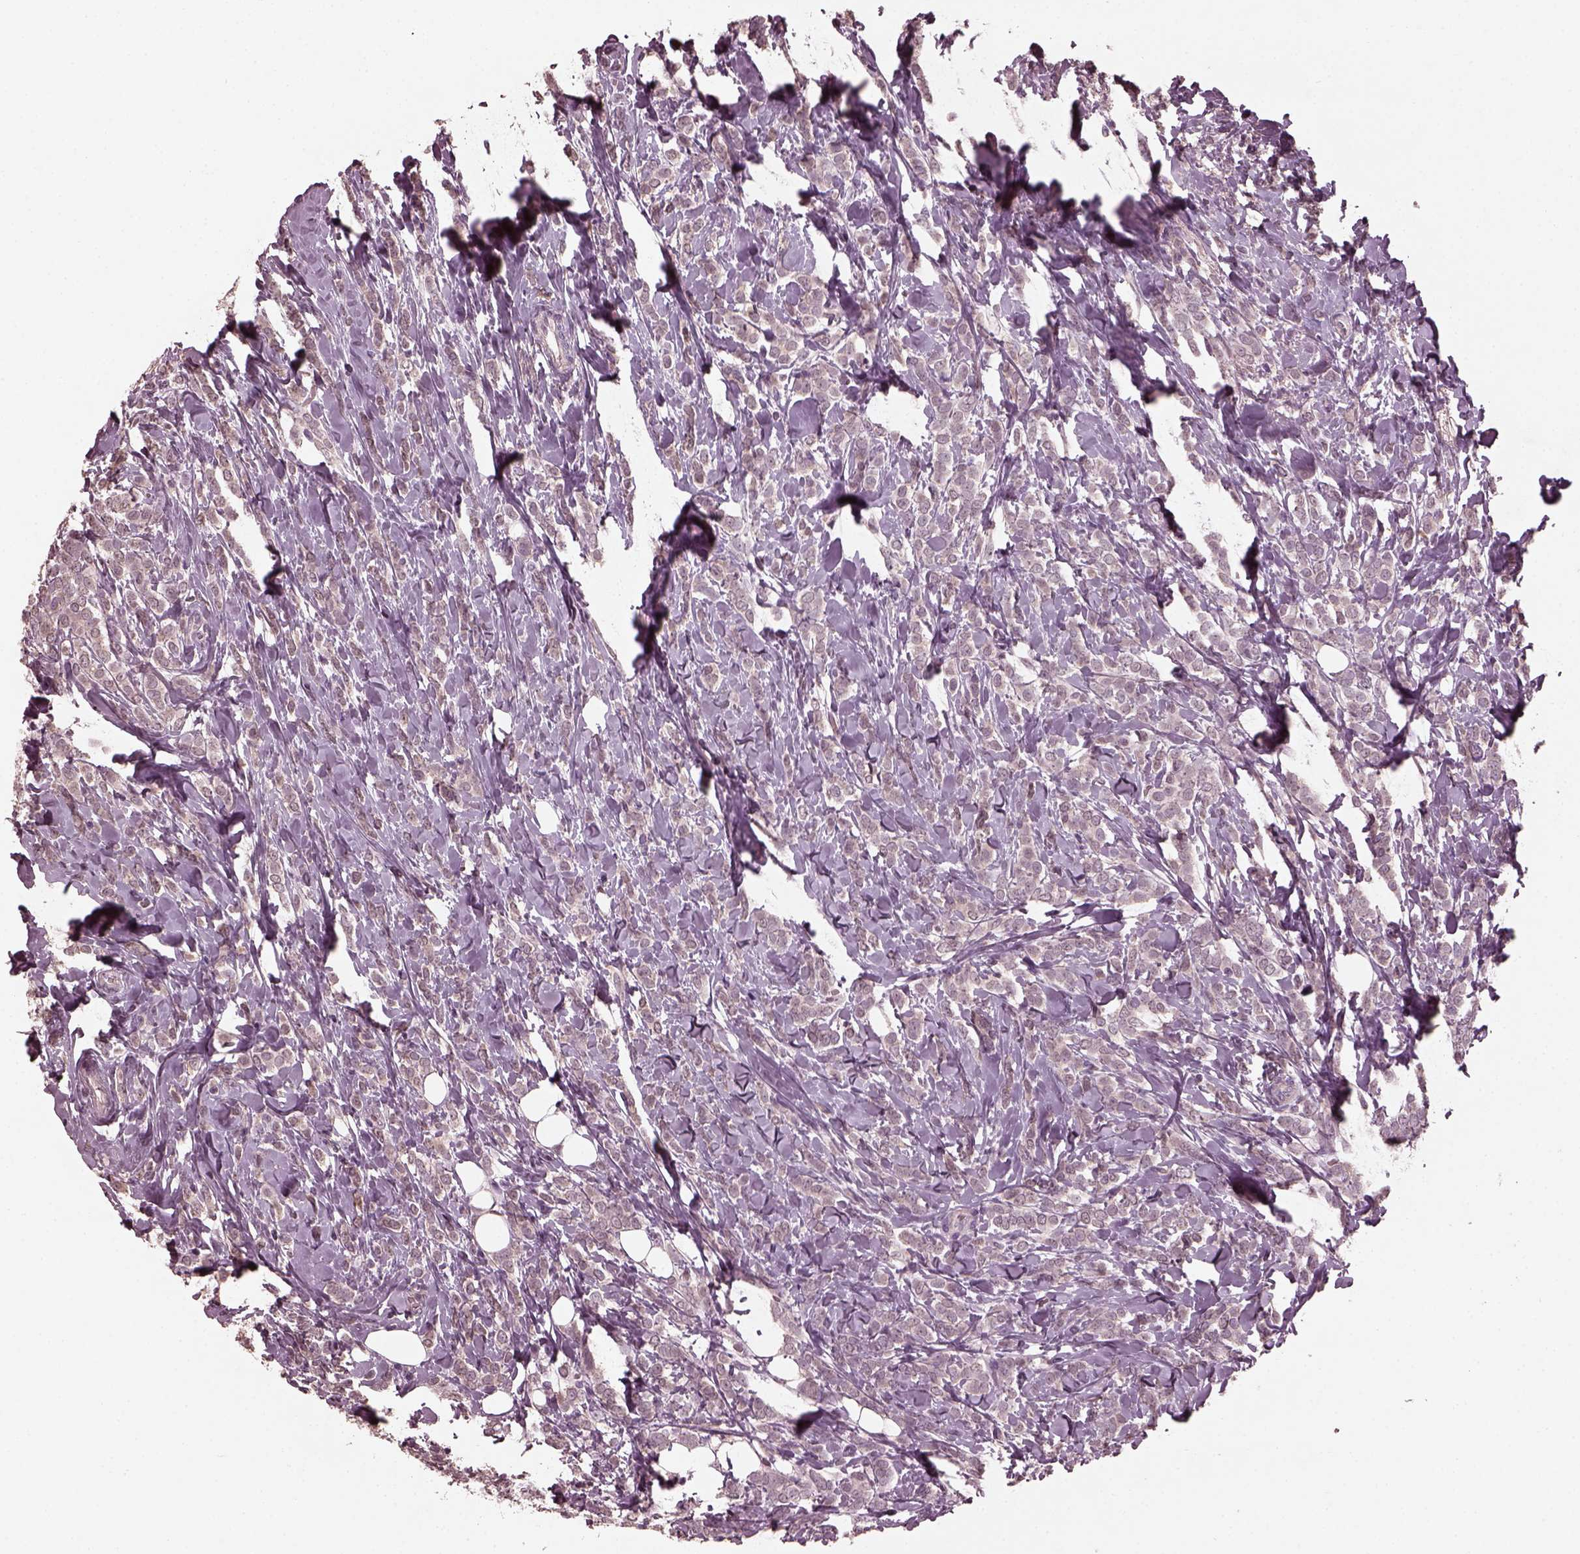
{"staining": {"intensity": "negative", "quantity": "none", "location": "none"}, "tissue": "breast cancer", "cell_type": "Tumor cells", "image_type": "cancer", "snomed": [{"axis": "morphology", "description": "Lobular carcinoma"}, {"axis": "topography", "description": "Breast"}], "caption": "IHC of breast cancer (lobular carcinoma) reveals no expression in tumor cells.", "gene": "FRRS1L", "patient": {"sex": "female", "age": 49}}